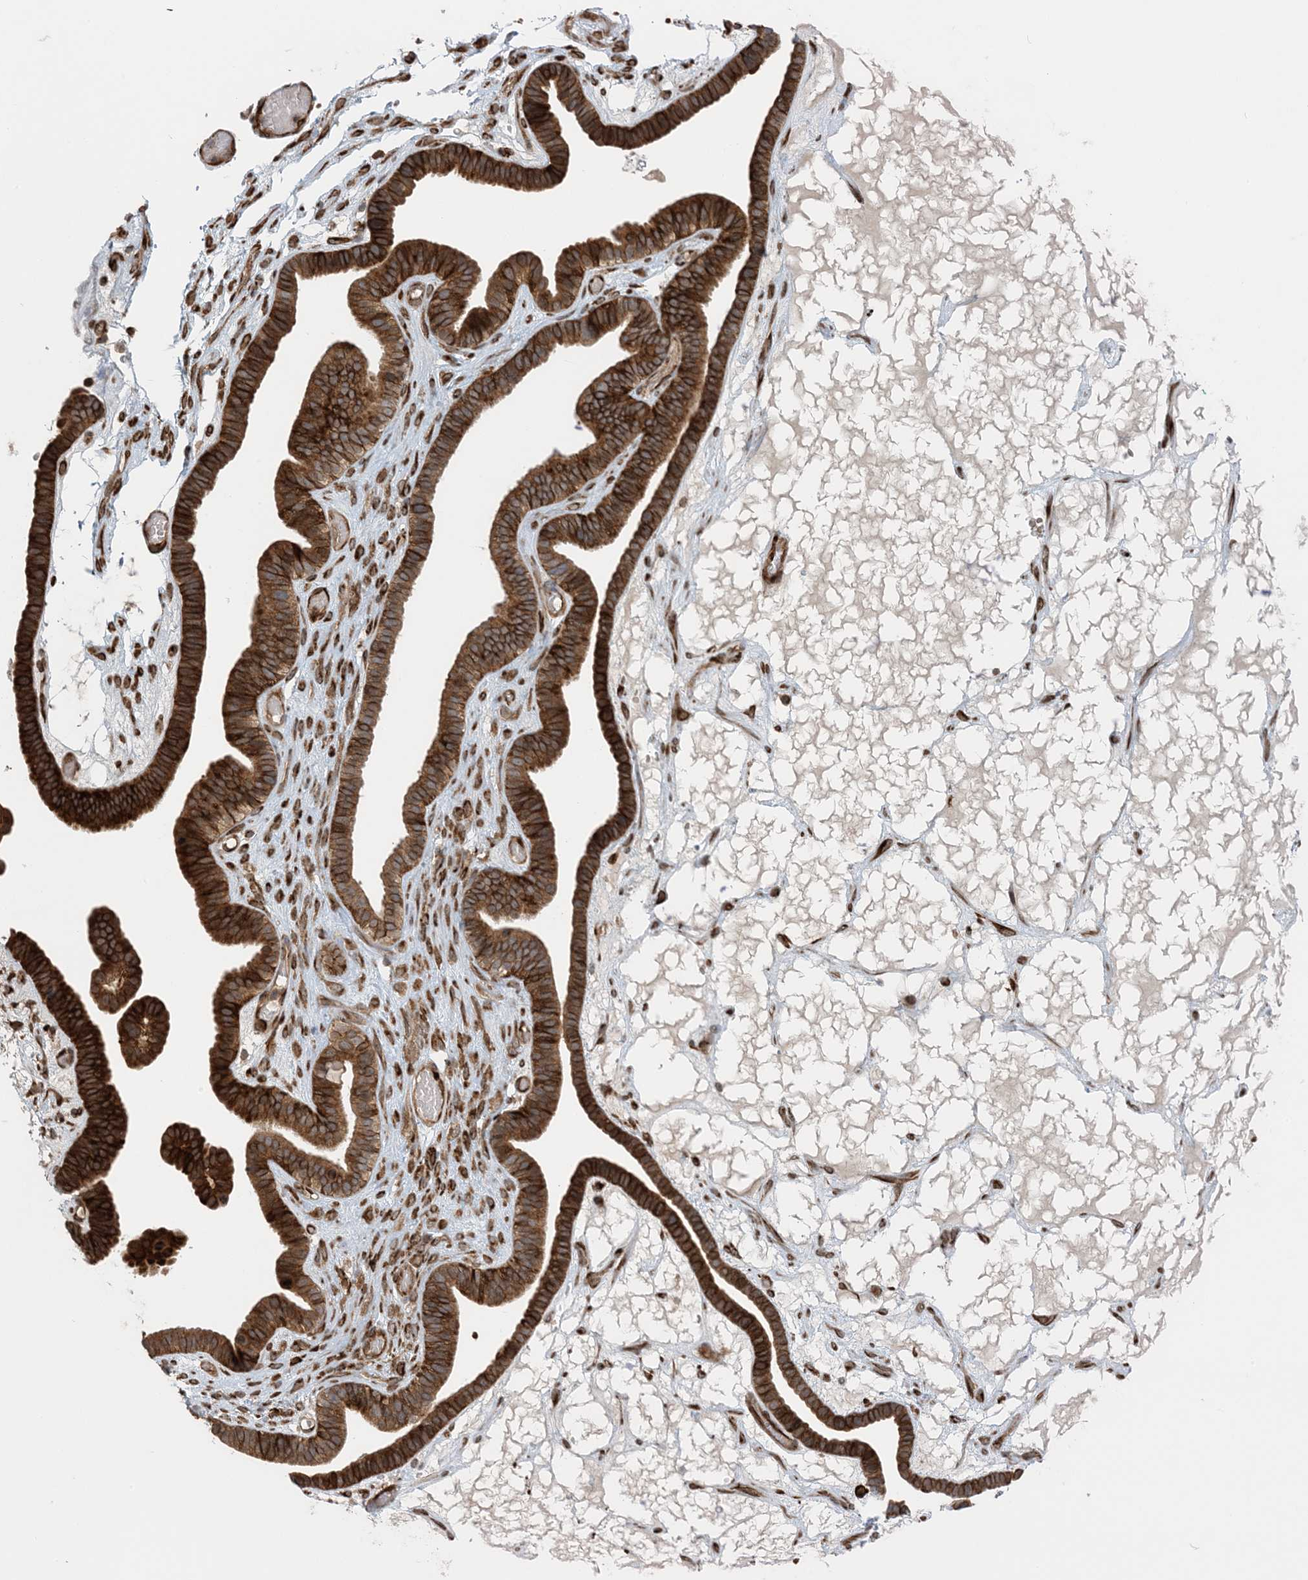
{"staining": {"intensity": "strong", "quantity": ">75%", "location": "cytoplasmic/membranous"}, "tissue": "ovarian cancer", "cell_type": "Tumor cells", "image_type": "cancer", "snomed": [{"axis": "morphology", "description": "Cystadenocarcinoma, serous, NOS"}, {"axis": "topography", "description": "Ovary"}], "caption": "Protein analysis of serous cystadenocarcinoma (ovarian) tissue demonstrates strong cytoplasmic/membranous expression in about >75% of tumor cells. The staining is performed using DAB (3,3'-diaminobenzidine) brown chromogen to label protein expression. The nuclei are counter-stained blue using hematoxylin.", "gene": "ZBTB3", "patient": {"sex": "female", "age": 56}}